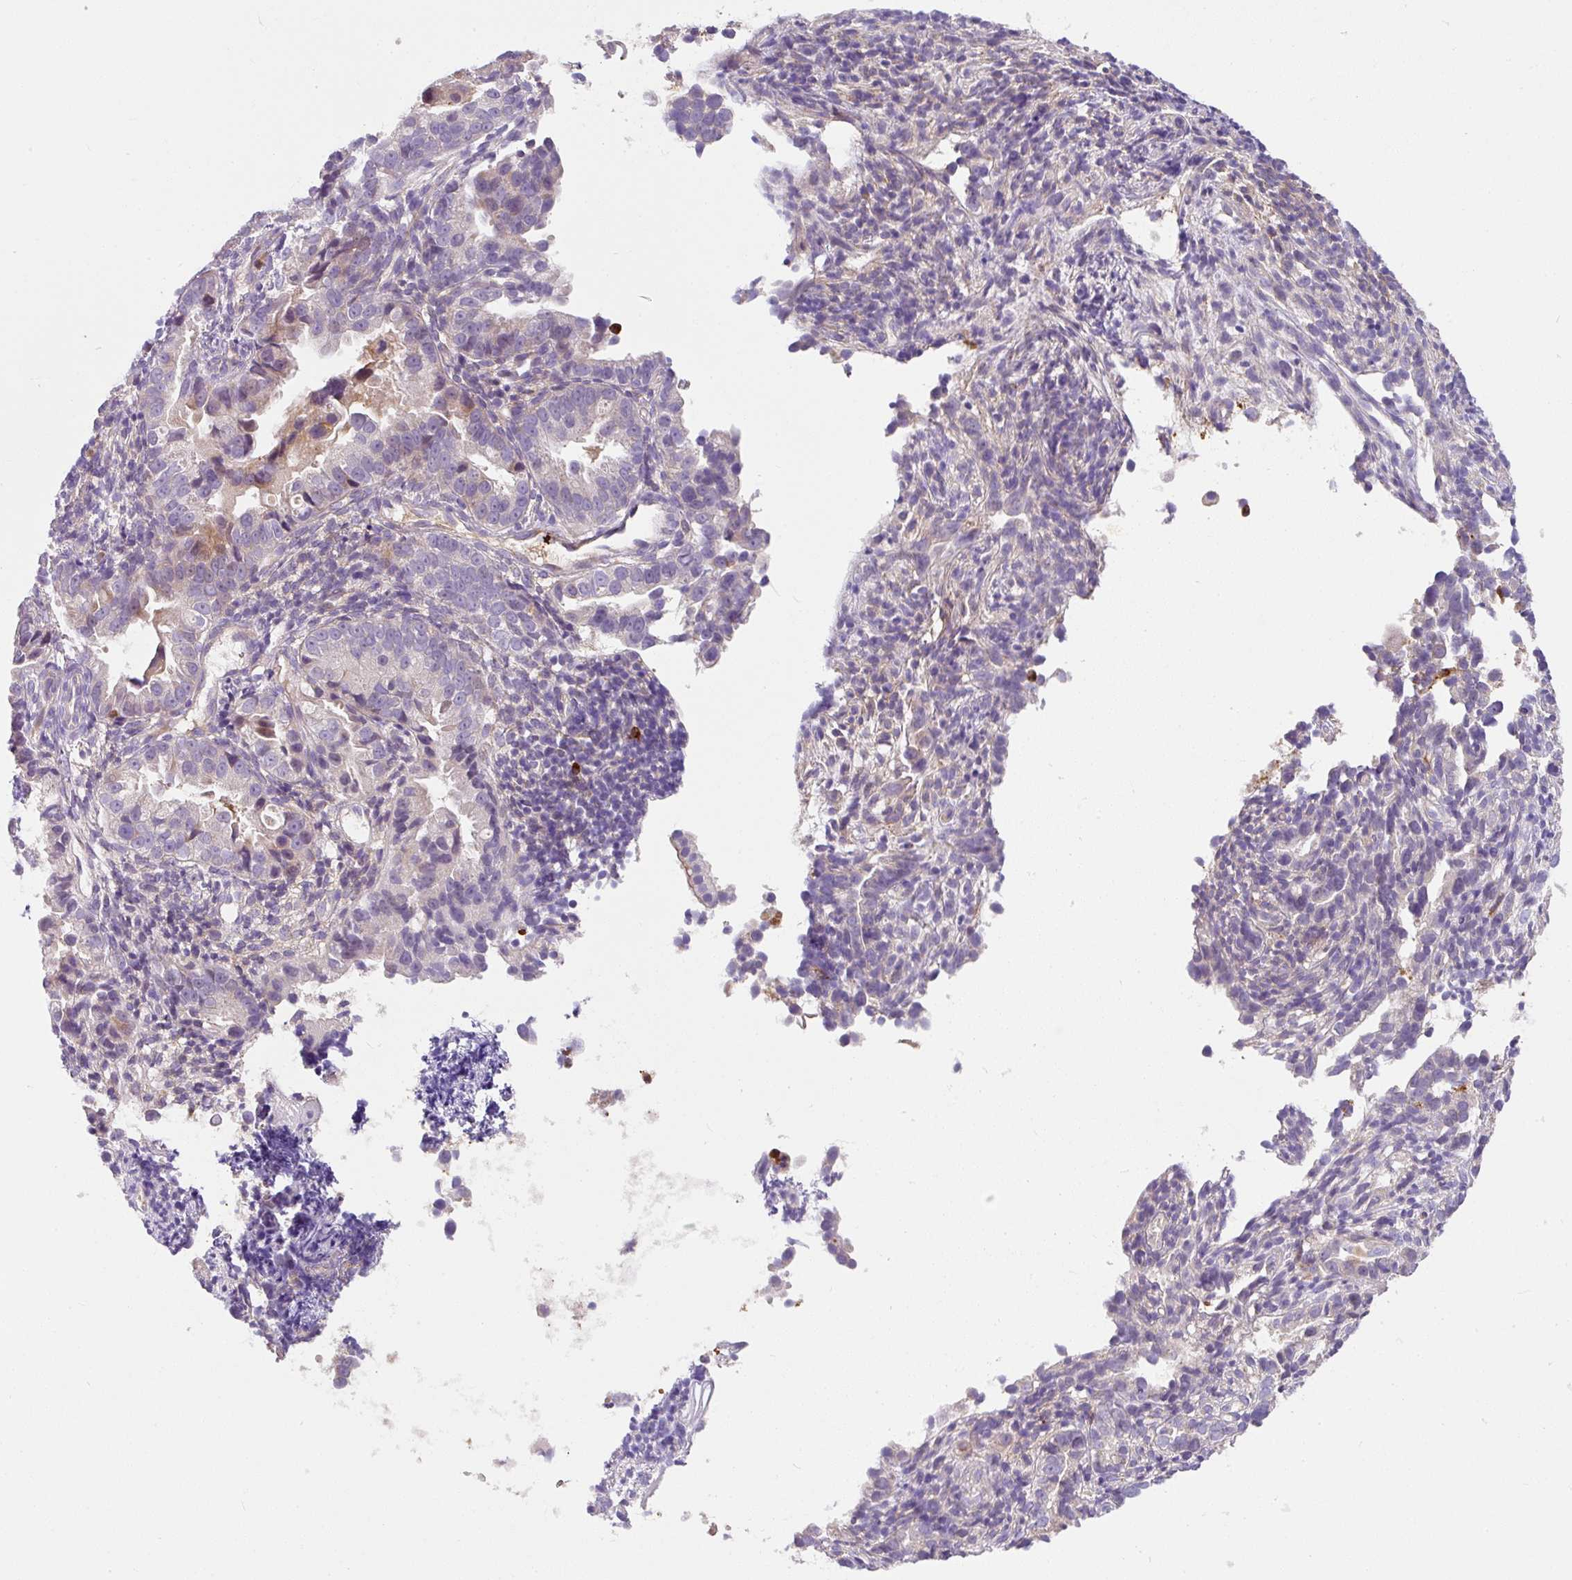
{"staining": {"intensity": "negative", "quantity": "none", "location": "none"}, "tissue": "endometrial cancer", "cell_type": "Tumor cells", "image_type": "cancer", "snomed": [{"axis": "morphology", "description": "Adenocarcinoma, NOS"}, {"axis": "topography", "description": "Endometrium"}], "caption": "The micrograph demonstrates no significant staining in tumor cells of adenocarcinoma (endometrial). (DAB immunohistochemistry with hematoxylin counter stain).", "gene": "CRISP3", "patient": {"sex": "female", "age": 57}}